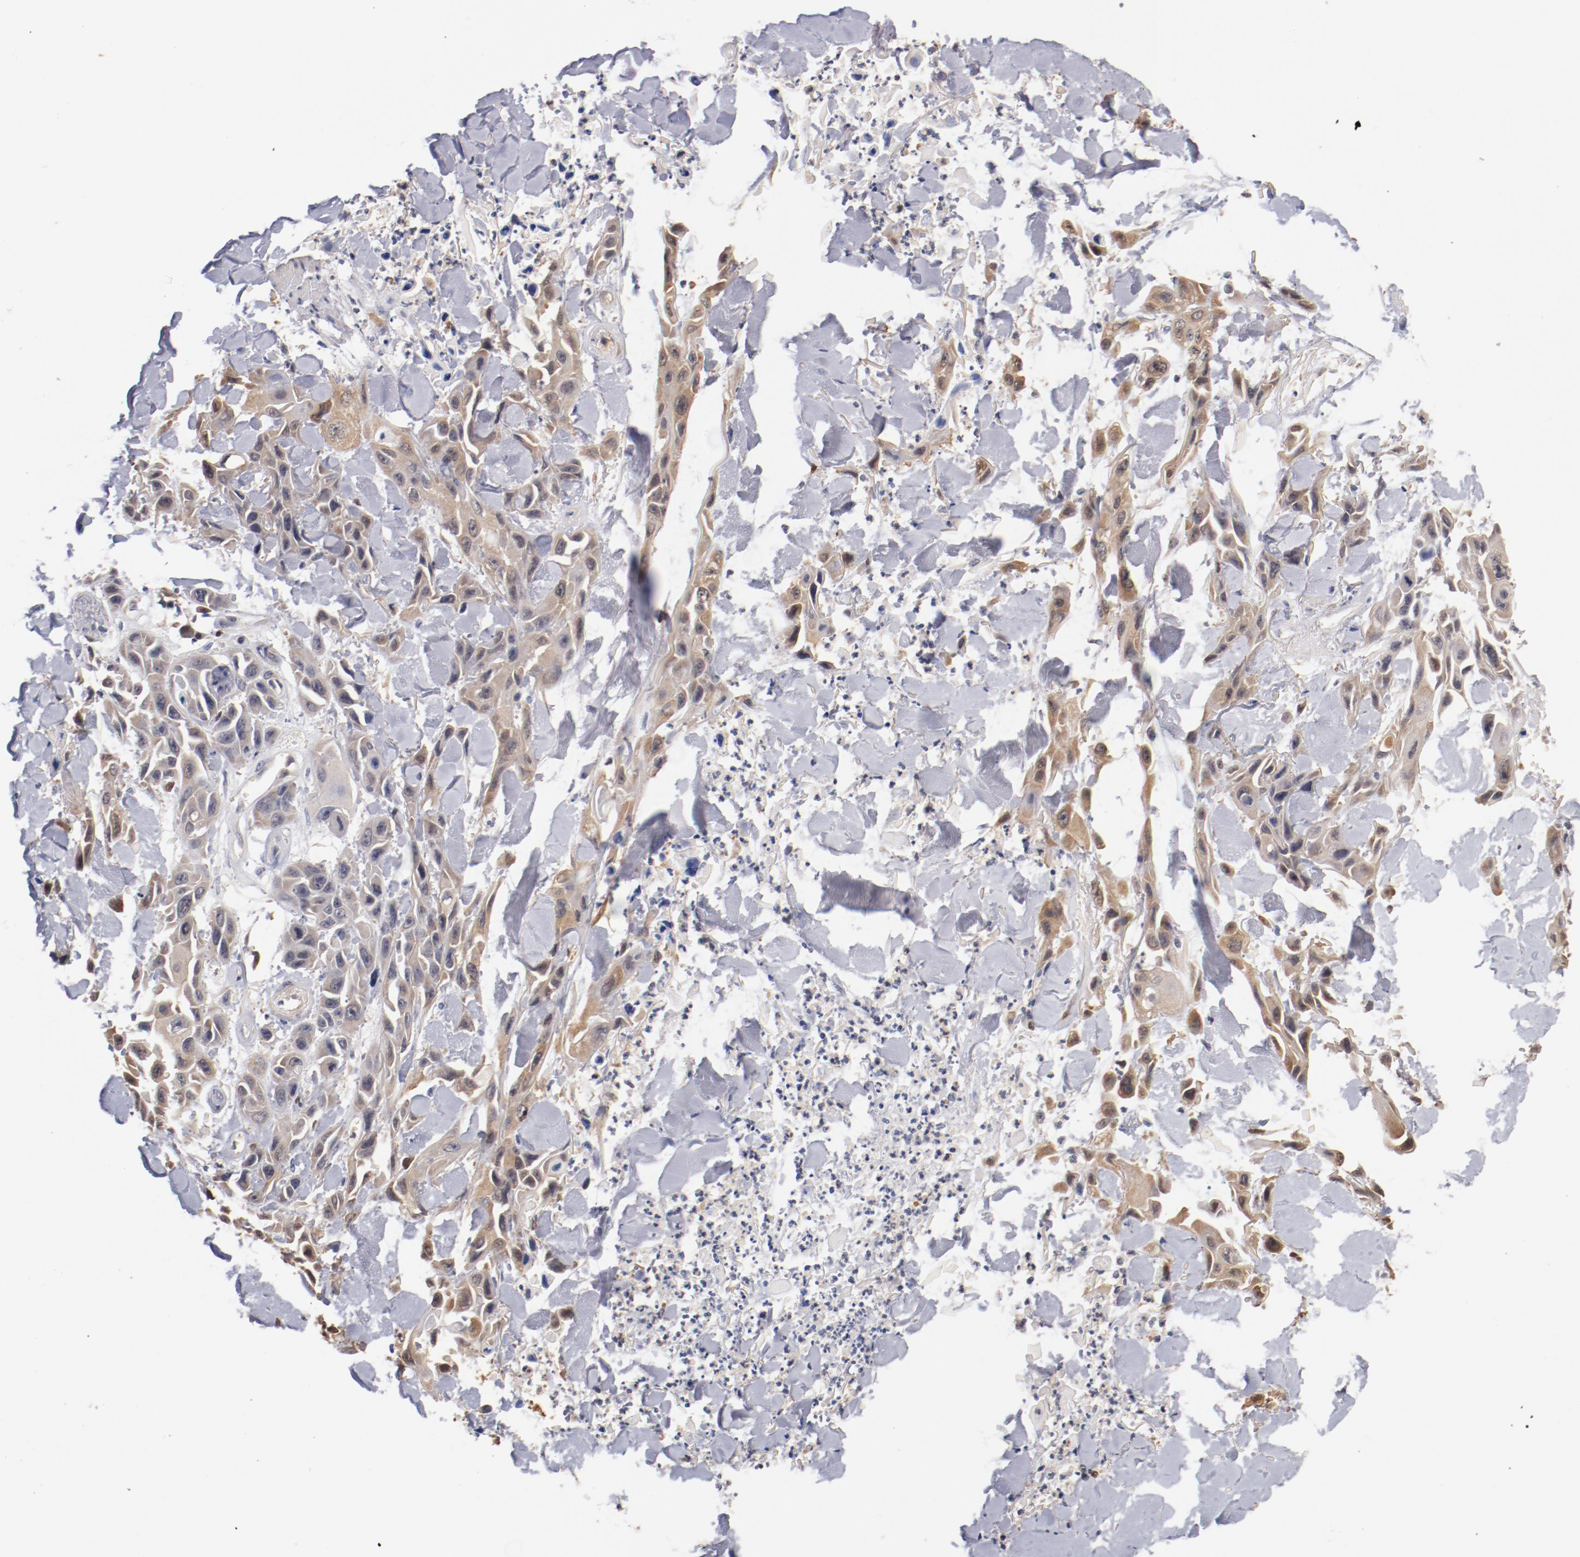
{"staining": {"intensity": "moderate", "quantity": "25%-75%", "location": "cytoplasmic/membranous"}, "tissue": "skin cancer", "cell_type": "Tumor cells", "image_type": "cancer", "snomed": [{"axis": "morphology", "description": "Squamous cell carcinoma, NOS"}, {"axis": "topography", "description": "Skin"}, {"axis": "topography", "description": "Anal"}], "caption": "A micrograph of skin cancer stained for a protein displays moderate cytoplasmic/membranous brown staining in tumor cells.", "gene": "MIF", "patient": {"sex": "female", "age": 55}}